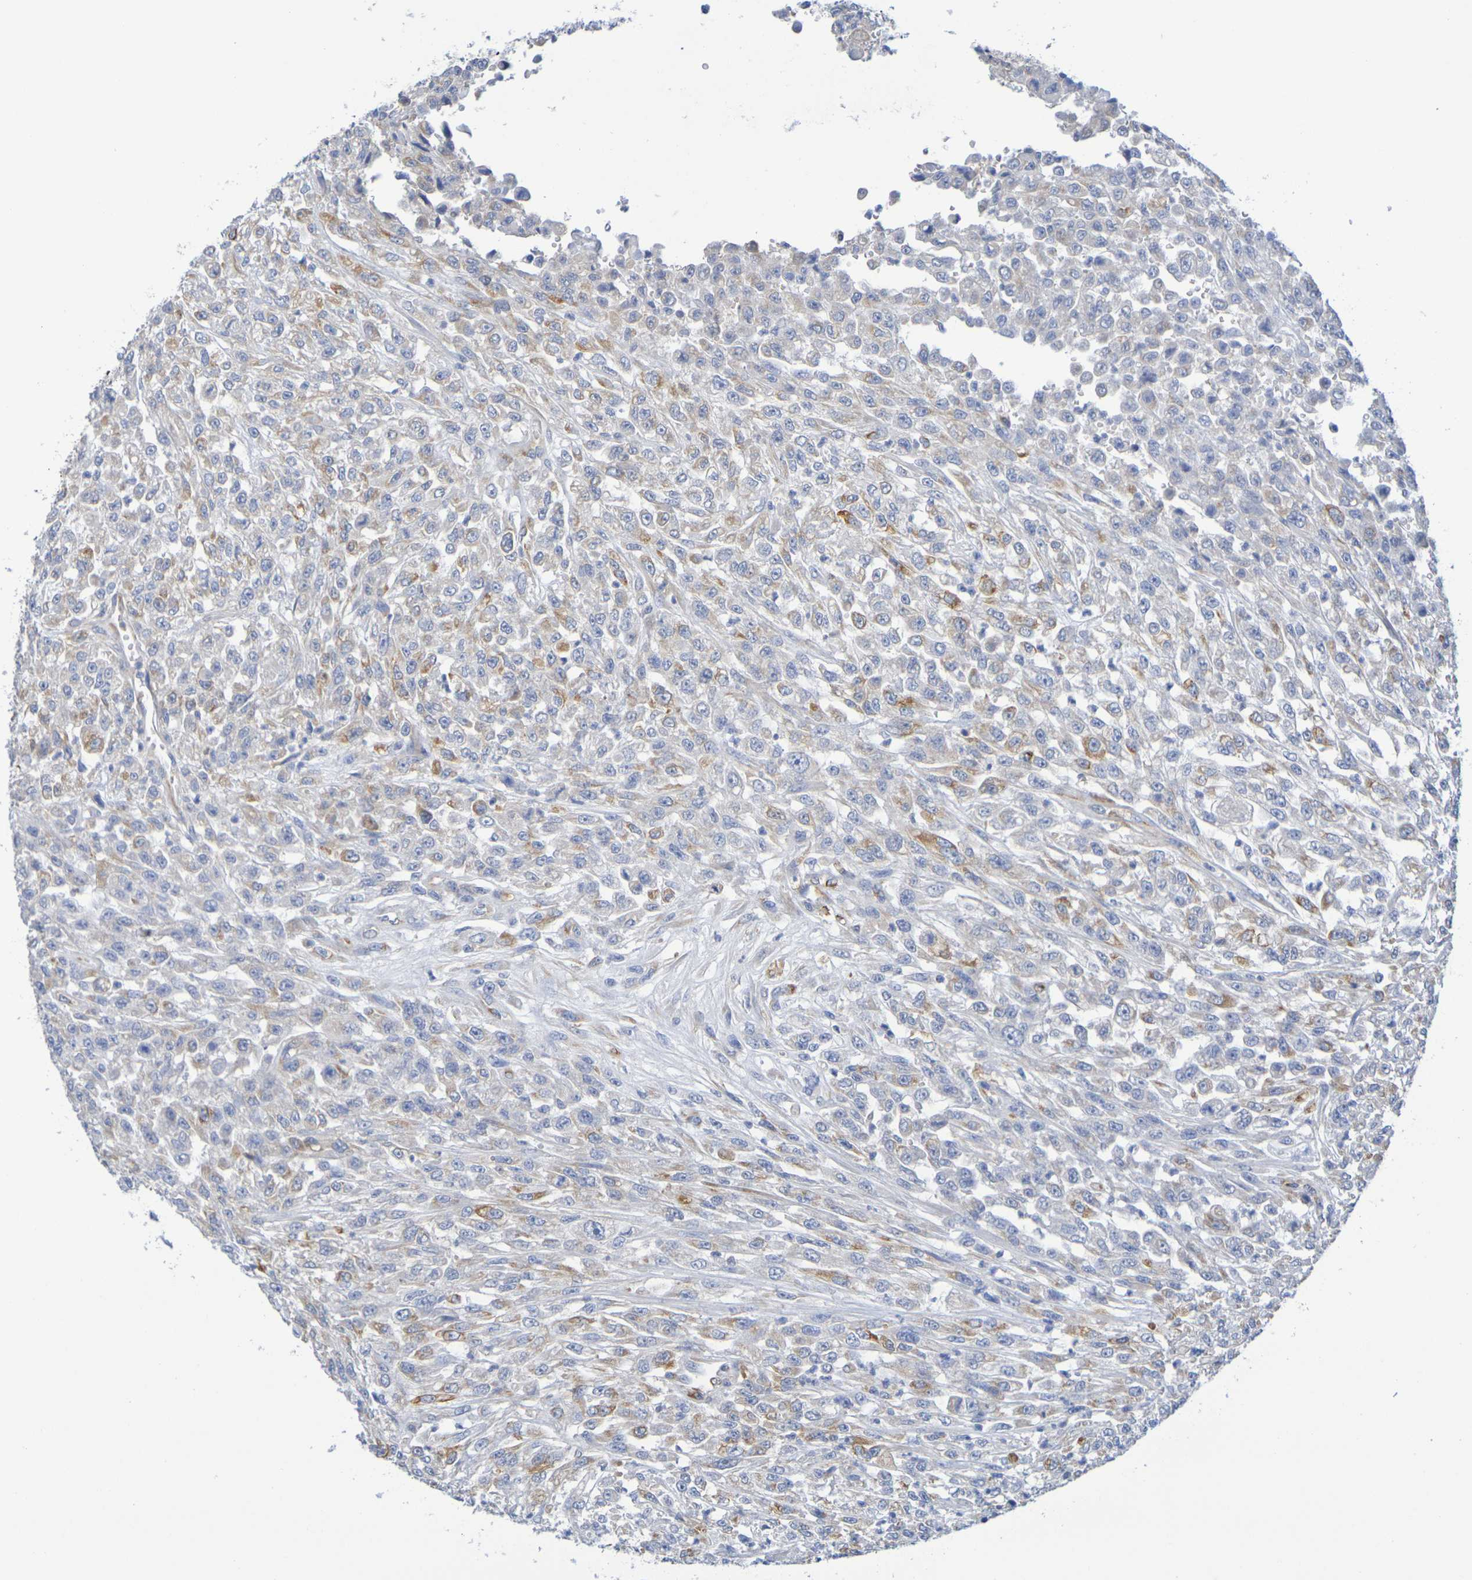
{"staining": {"intensity": "moderate", "quantity": "25%-75%", "location": "cytoplasmic/membranous"}, "tissue": "urothelial cancer", "cell_type": "Tumor cells", "image_type": "cancer", "snomed": [{"axis": "morphology", "description": "Urothelial carcinoma, High grade"}, {"axis": "topography", "description": "Urinary bladder"}], "caption": "Urothelial cancer stained for a protein displays moderate cytoplasmic/membranous positivity in tumor cells.", "gene": "TMCC3", "patient": {"sex": "male", "age": 46}}